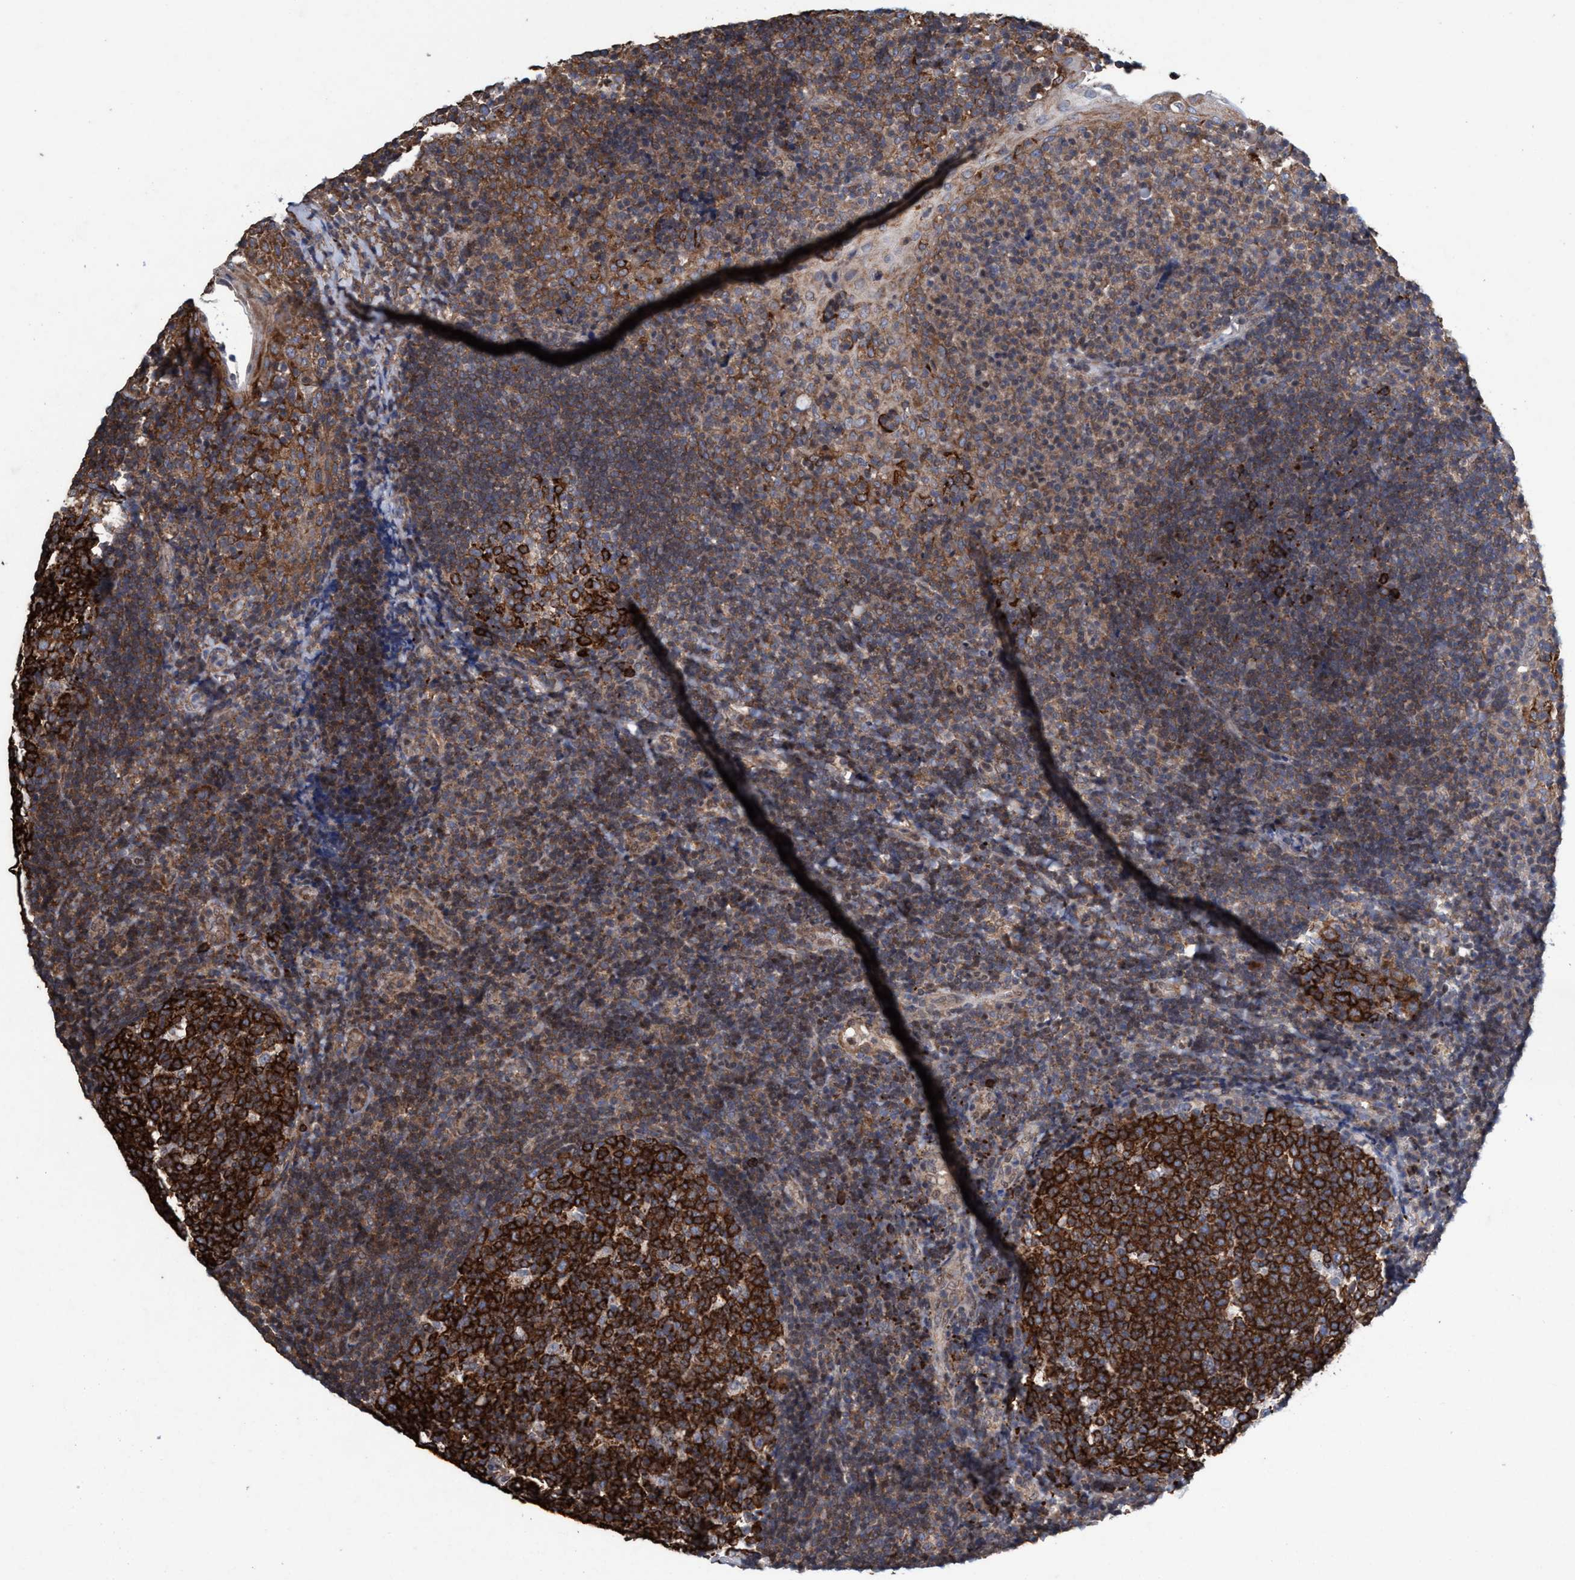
{"staining": {"intensity": "strong", "quantity": ">75%", "location": "cytoplasmic/membranous"}, "tissue": "tonsil", "cell_type": "Germinal center cells", "image_type": "normal", "snomed": [{"axis": "morphology", "description": "Normal tissue, NOS"}, {"axis": "topography", "description": "Tonsil"}], "caption": "Immunohistochemical staining of normal human tonsil shows >75% levels of strong cytoplasmic/membranous protein staining in about >75% of germinal center cells. The staining was performed using DAB (3,3'-diaminobenzidine) to visualize the protein expression in brown, while the nuclei were stained in blue with hematoxylin (Magnification: 20x).", "gene": "METAP2", "patient": {"sex": "female", "age": 40}}